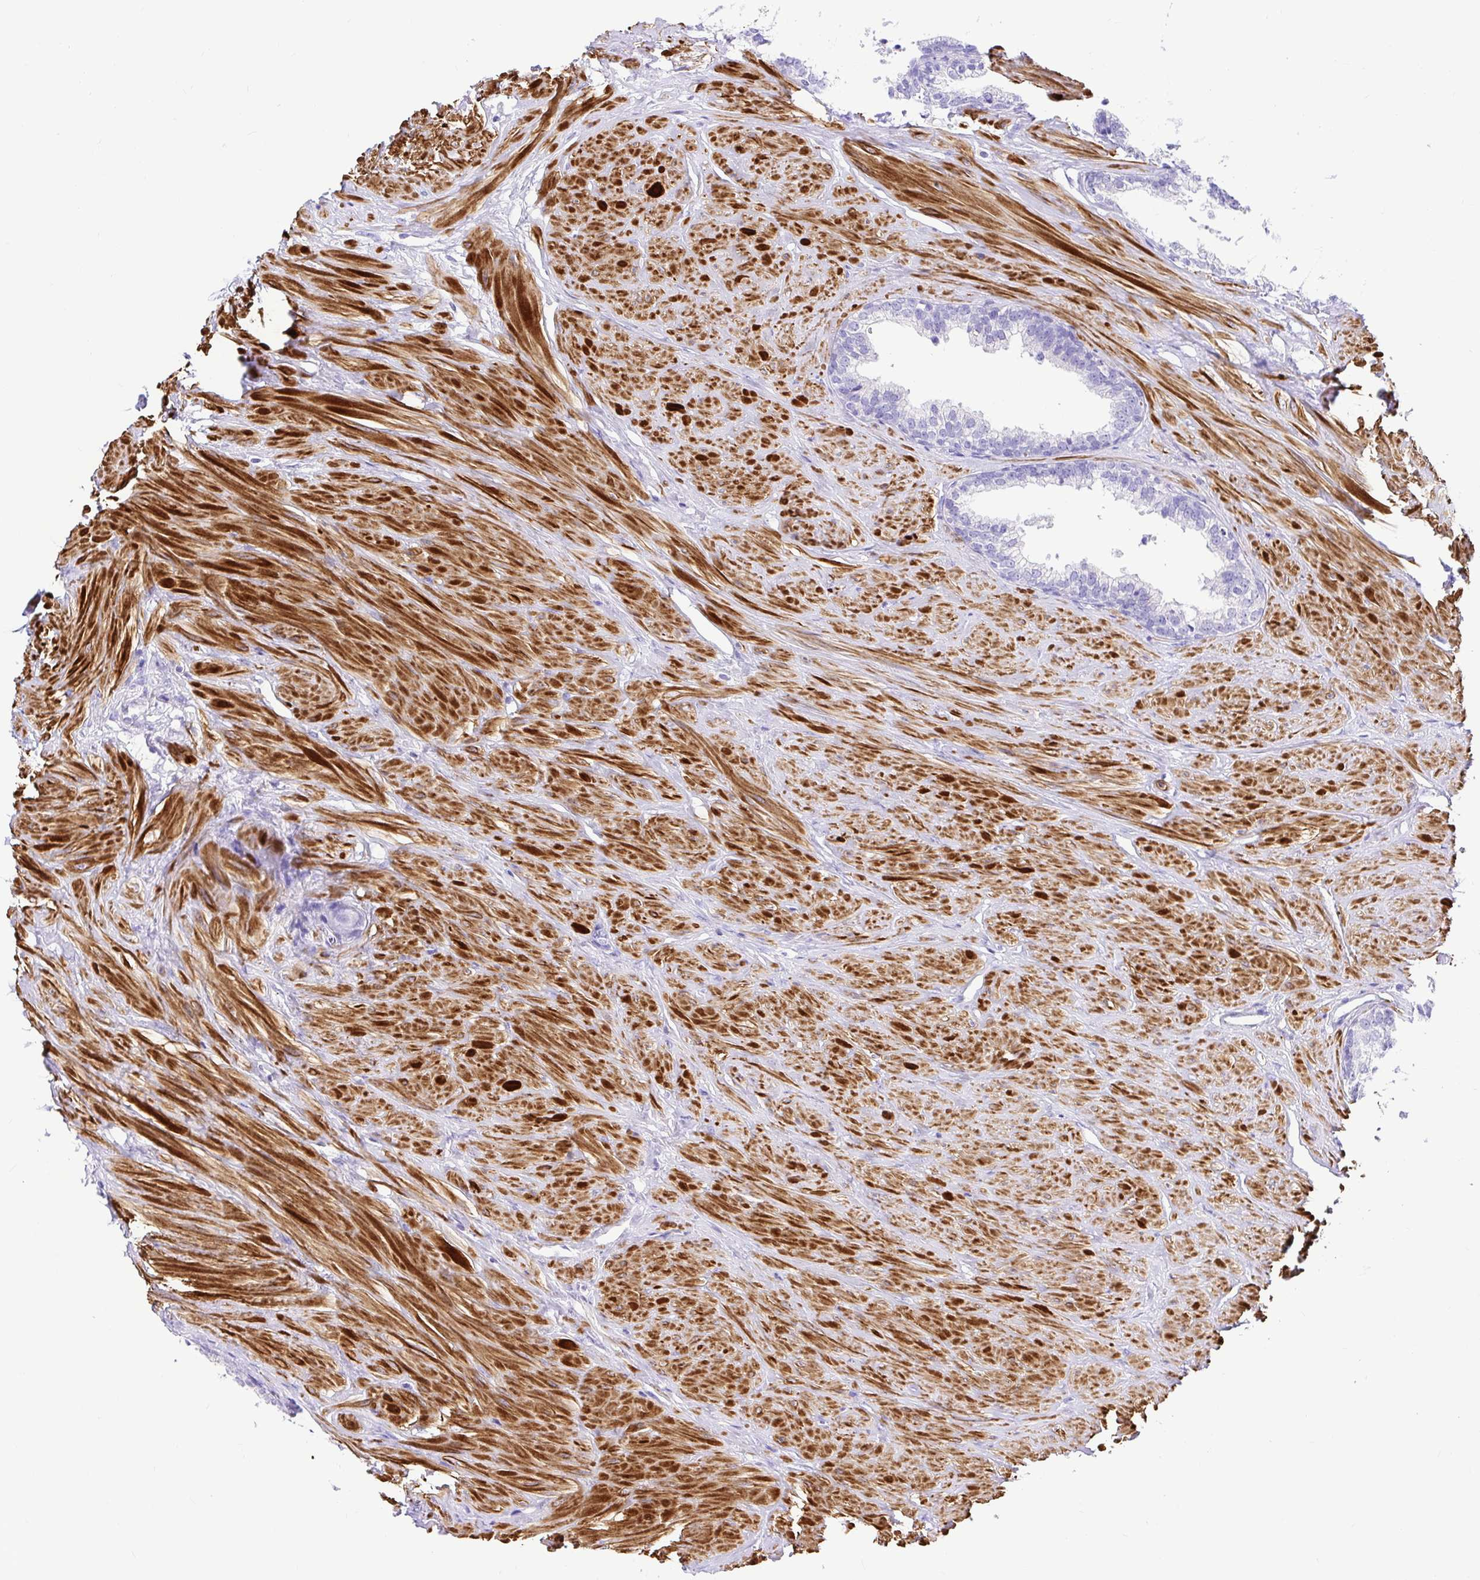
{"staining": {"intensity": "moderate", "quantity": "25%-75%", "location": "cytoplasmic/membranous"}, "tissue": "prostate", "cell_type": "Glandular cells", "image_type": "normal", "snomed": [{"axis": "morphology", "description": "Normal tissue, NOS"}, {"axis": "topography", "description": "Prostate"}, {"axis": "topography", "description": "Peripheral nerve tissue"}], "caption": "Immunohistochemistry staining of unremarkable prostate, which demonstrates medium levels of moderate cytoplasmic/membranous expression in approximately 25%-75% of glandular cells indicating moderate cytoplasmic/membranous protein positivity. The staining was performed using DAB (brown) for protein detection and nuclei were counterstained in hematoxylin (blue).", "gene": "BACE2", "patient": {"sex": "male", "age": 55}}